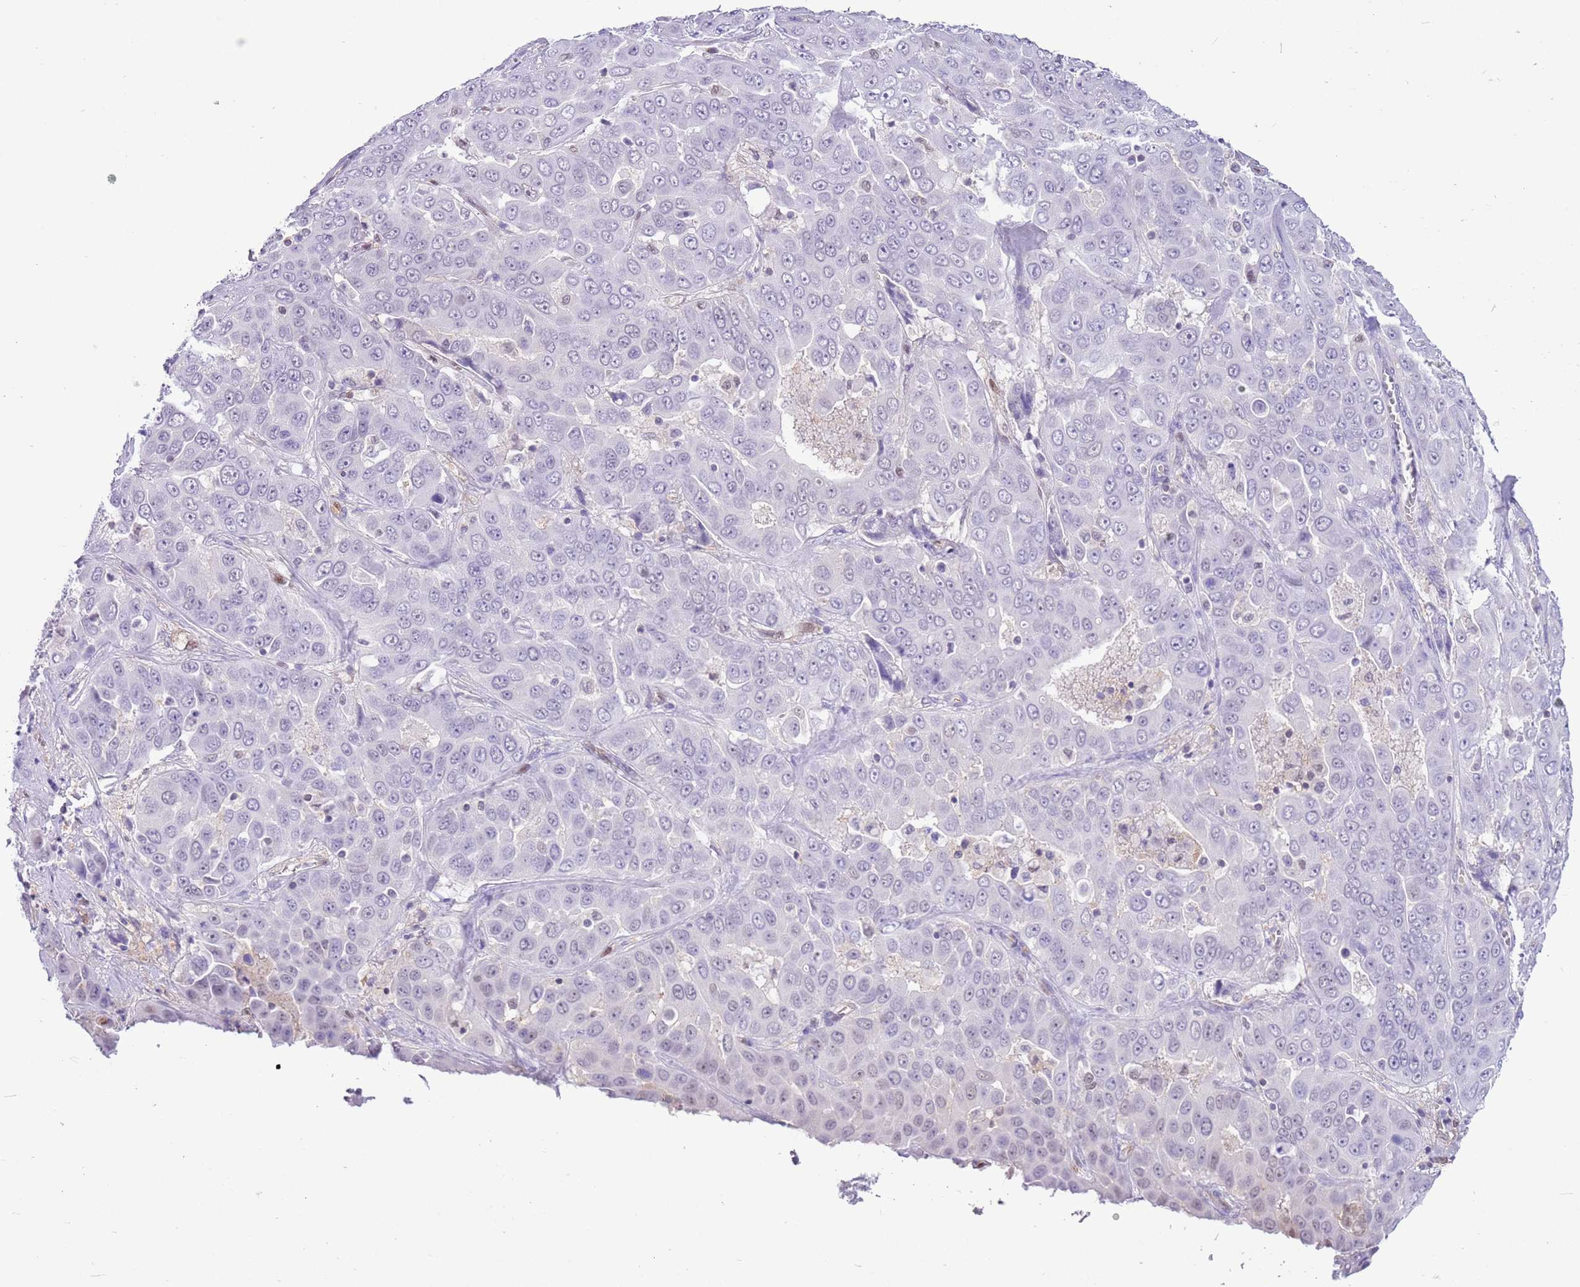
{"staining": {"intensity": "negative", "quantity": "none", "location": "none"}, "tissue": "liver cancer", "cell_type": "Tumor cells", "image_type": "cancer", "snomed": [{"axis": "morphology", "description": "Cholangiocarcinoma"}, {"axis": "topography", "description": "Liver"}], "caption": "Liver cancer (cholangiocarcinoma) was stained to show a protein in brown. There is no significant expression in tumor cells. The staining was performed using DAB to visualize the protein expression in brown, while the nuclei were stained in blue with hematoxylin (Magnification: 20x).", "gene": "DDI2", "patient": {"sex": "female", "age": 52}}